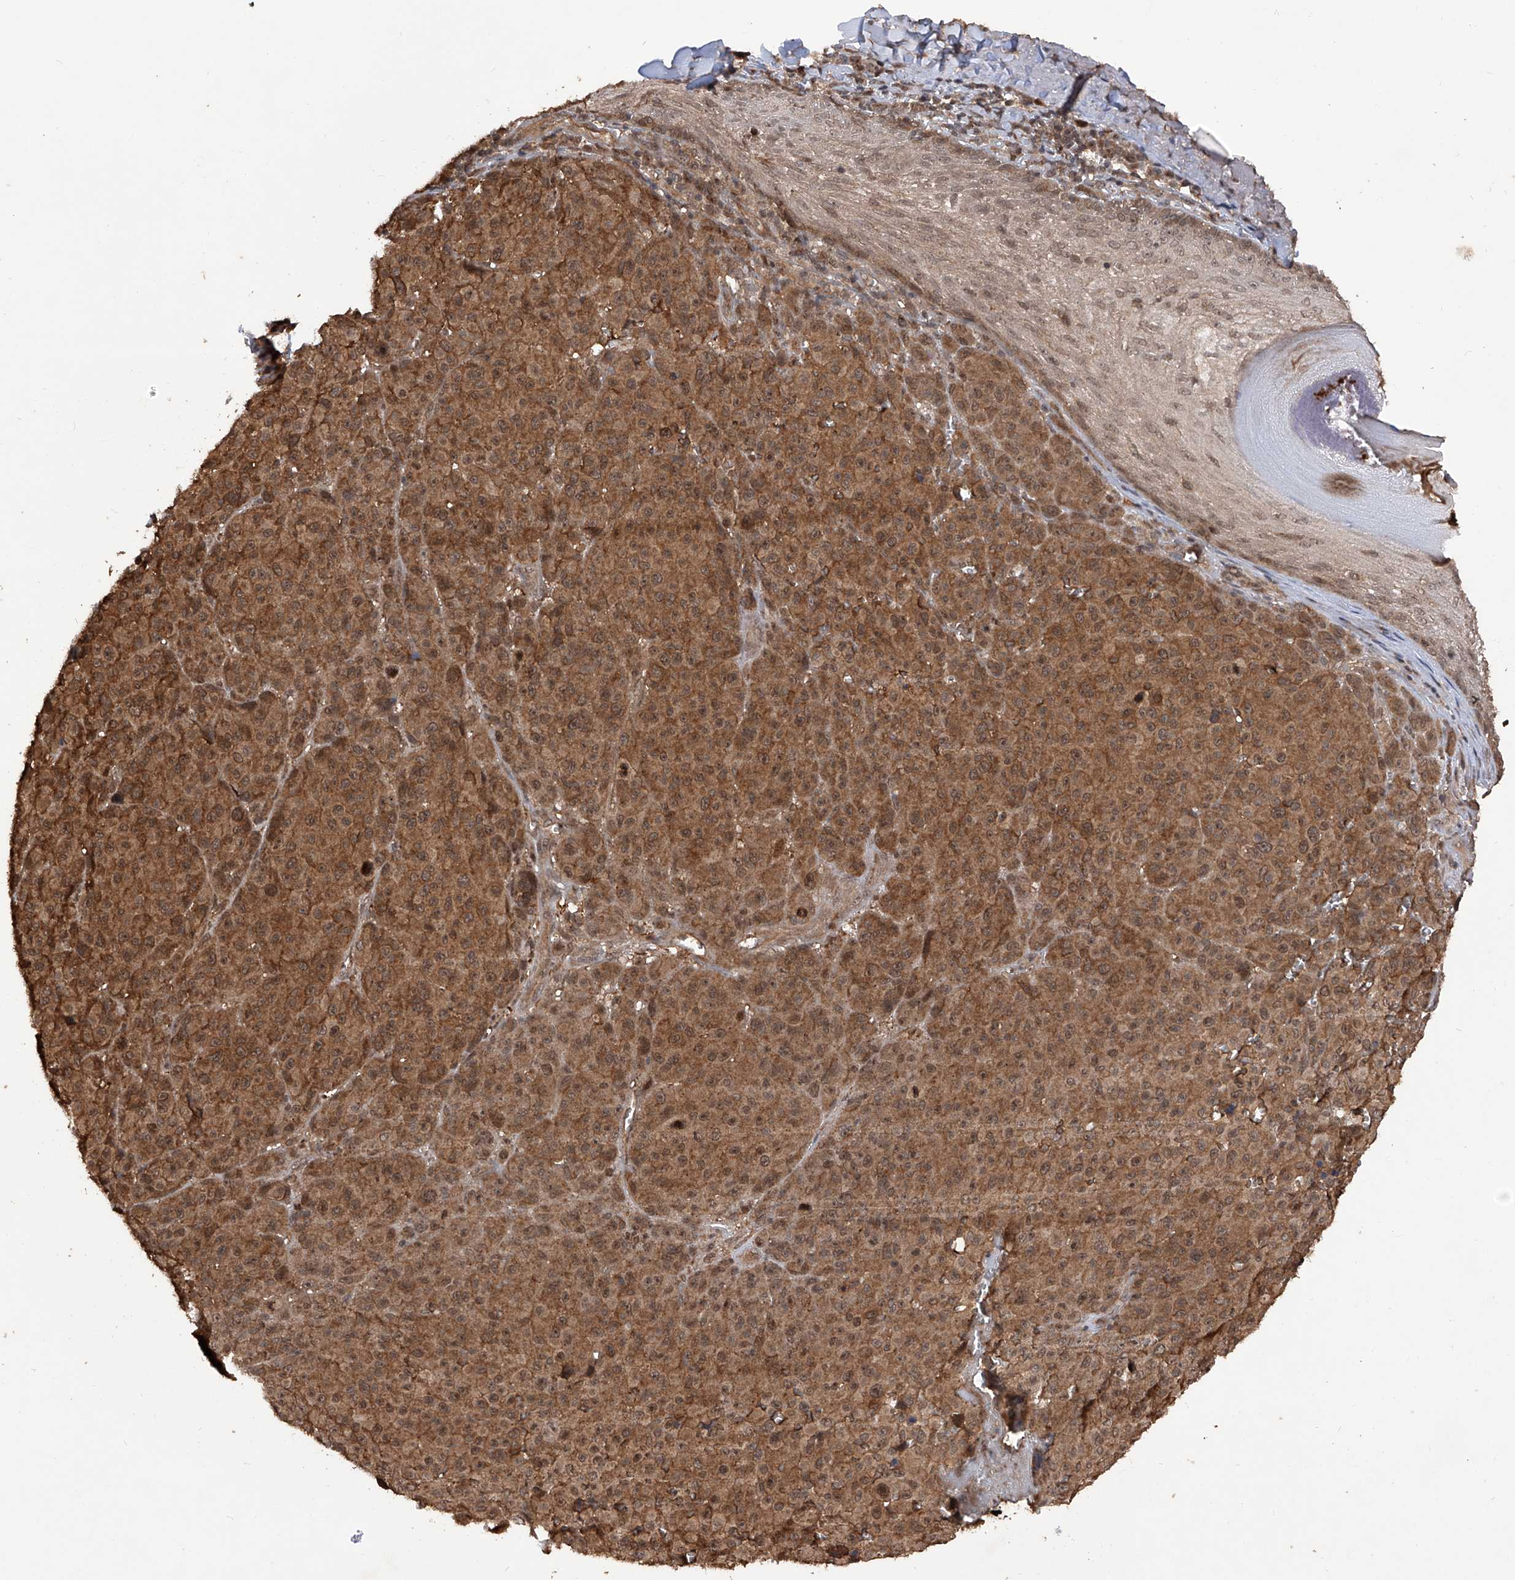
{"staining": {"intensity": "moderate", "quantity": ">75%", "location": "cytoplasmic/membranous"}, "tissue": "melanoma", "cell_type": "Tumor cells", "image_type": "cancer", "snomed": [{"axis": "morphology", "description": "Malignant melanoma, NOS"}, {"axis": "topography", "description": "Skin"}], "caption": "This is a photomicrograph of IHC staining of melanoma, which shows moderate staining in the cytoplasmic/membranous of tumor cells.", "gene": "LYSMD4", "patient": {"sex": "male", "age": 73}}